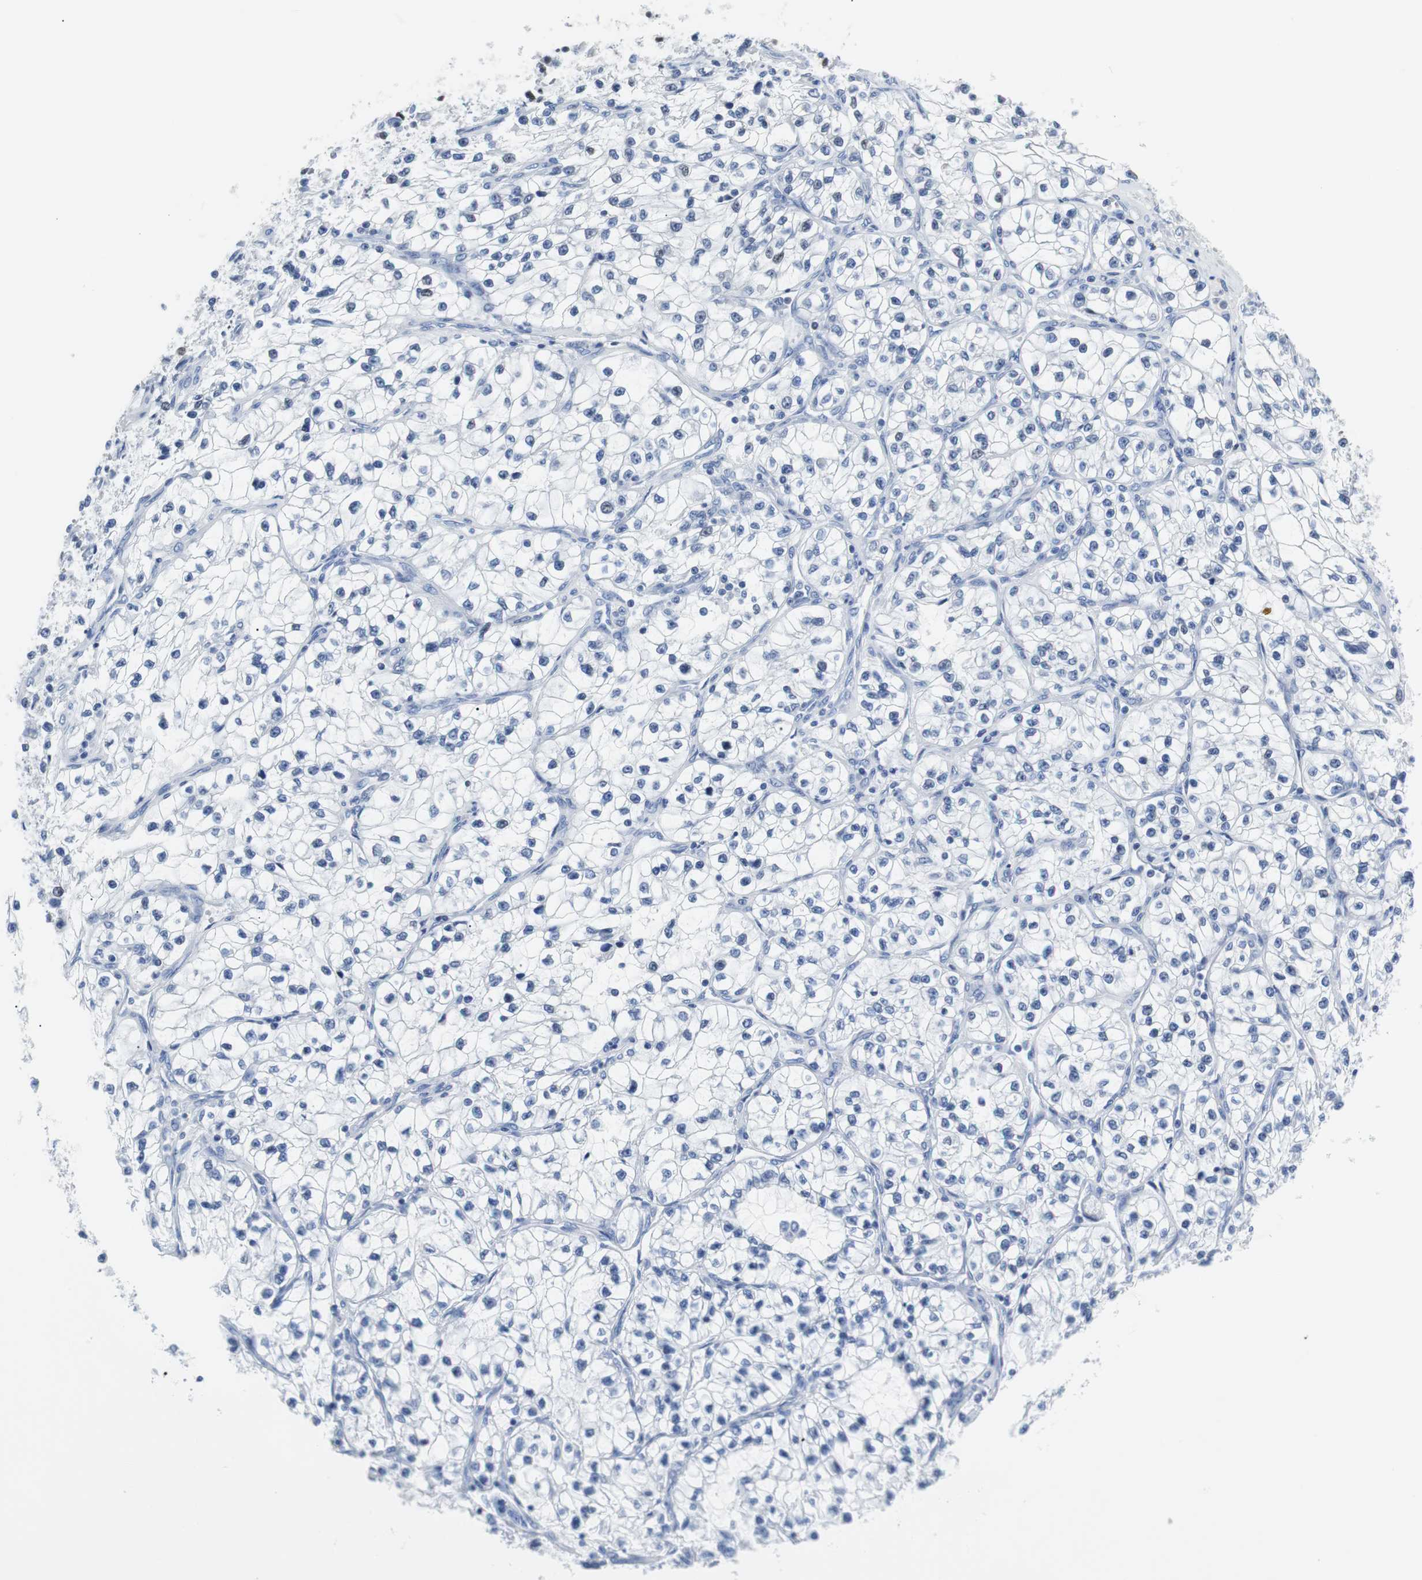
{"staining": {"intensity": "moderate", "quantity": "<25%", "location": "nuclear"}, "tissue": "renal cancer", "cell_type": "Tumor cells", "image_type": "cancer", "snomed": [{"axis": "morphology", "description": "Adenocarcinoma, NOS"}, {"axis": "topography", "description": "Kidney"}], "caption": "Renal cancer stained with DAB immunohistochemistry (IHC) exhibits low levels of moderate nuclear positivity in approximately <25% of tumor cells.", "gene": "JUN", "patient": {"sex": "female", "age": 57}}